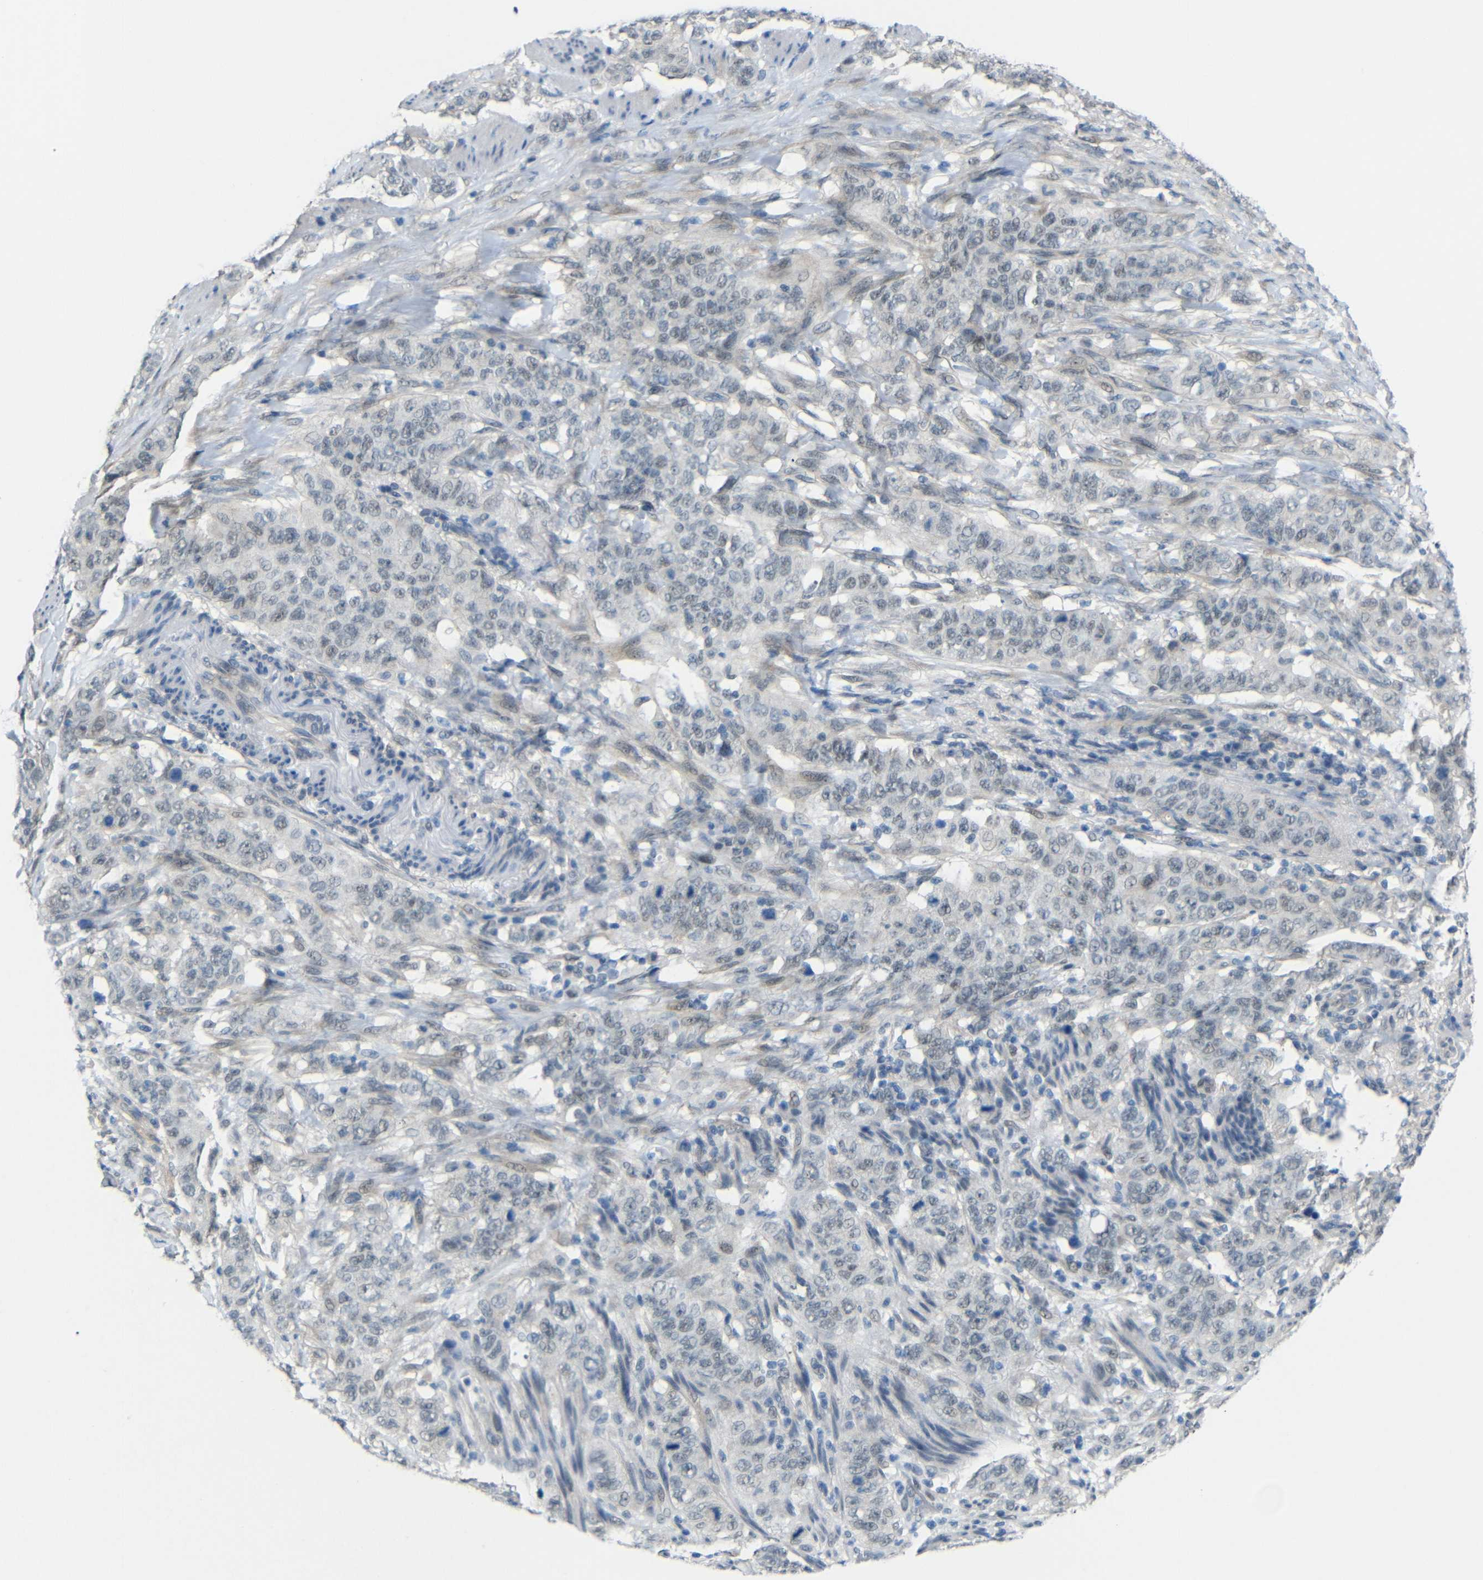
{"staining": {"intensity": "negative", "quantity": "none", "location": "none"}, "tissue": "stomach cancer", "cell_type": "Tumor cells", "image_type": "cancer", "snomed": [{"axis": "morphology", "description": "Adenocarcinoma, NOS"}, {"axis": "topography", "description": "Stomach"}], "caption": "Immunohistochemistry (IHC) of human adenocarcinoma (stomach) exhibits no expression in tumor cells. The staining was performed using DAB (3,3'-diaminobenzidine) to visualize the protein expression in brown, while the nuclei were stained in blue with hematoxylin (Magnification: 20x).", "gene": "GPR158", "patient": {"sex": "male", "age": 48}}